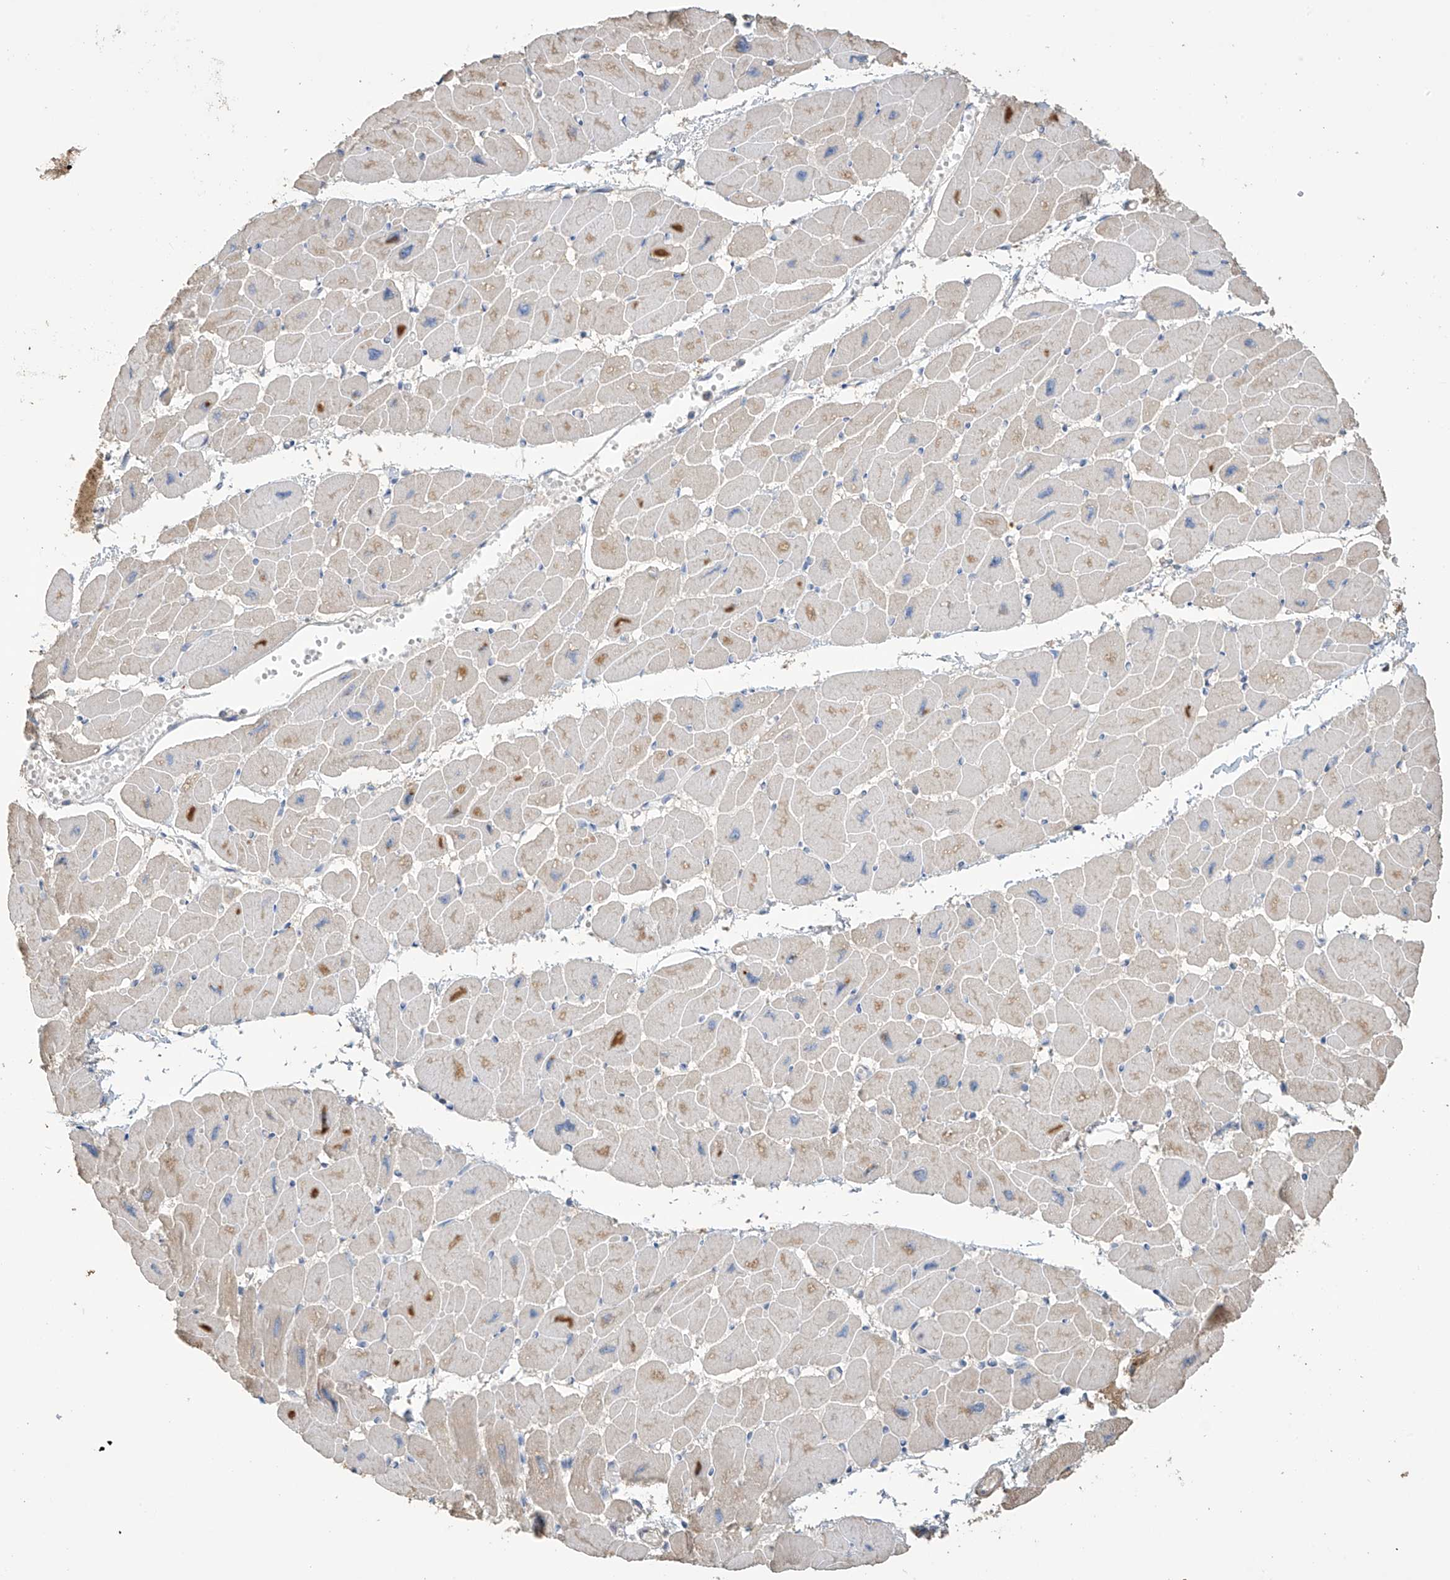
{"staining": {"intensity": "weak", "quantity": "25%-75%", "location": "cytoplasmic/membranous"}, "tissue": "heart muscle", "cell_type": "Cardiomyocytes", "image_type": "normal", "snomed": [{"axis": "morphology", "description": "Normal tissue, NOS"}, {"axis": "topography", "description": "Heart"}], "caption": "This photomicrograph demonstrates immunohistochemistry staining of benign human heart muscle, with low weak cytoplasmic/membranous staining in about 25%-75% of cardiomyocytes.", "gene": "SLFN14", "patient": {"sex": "female", "age": 54}}